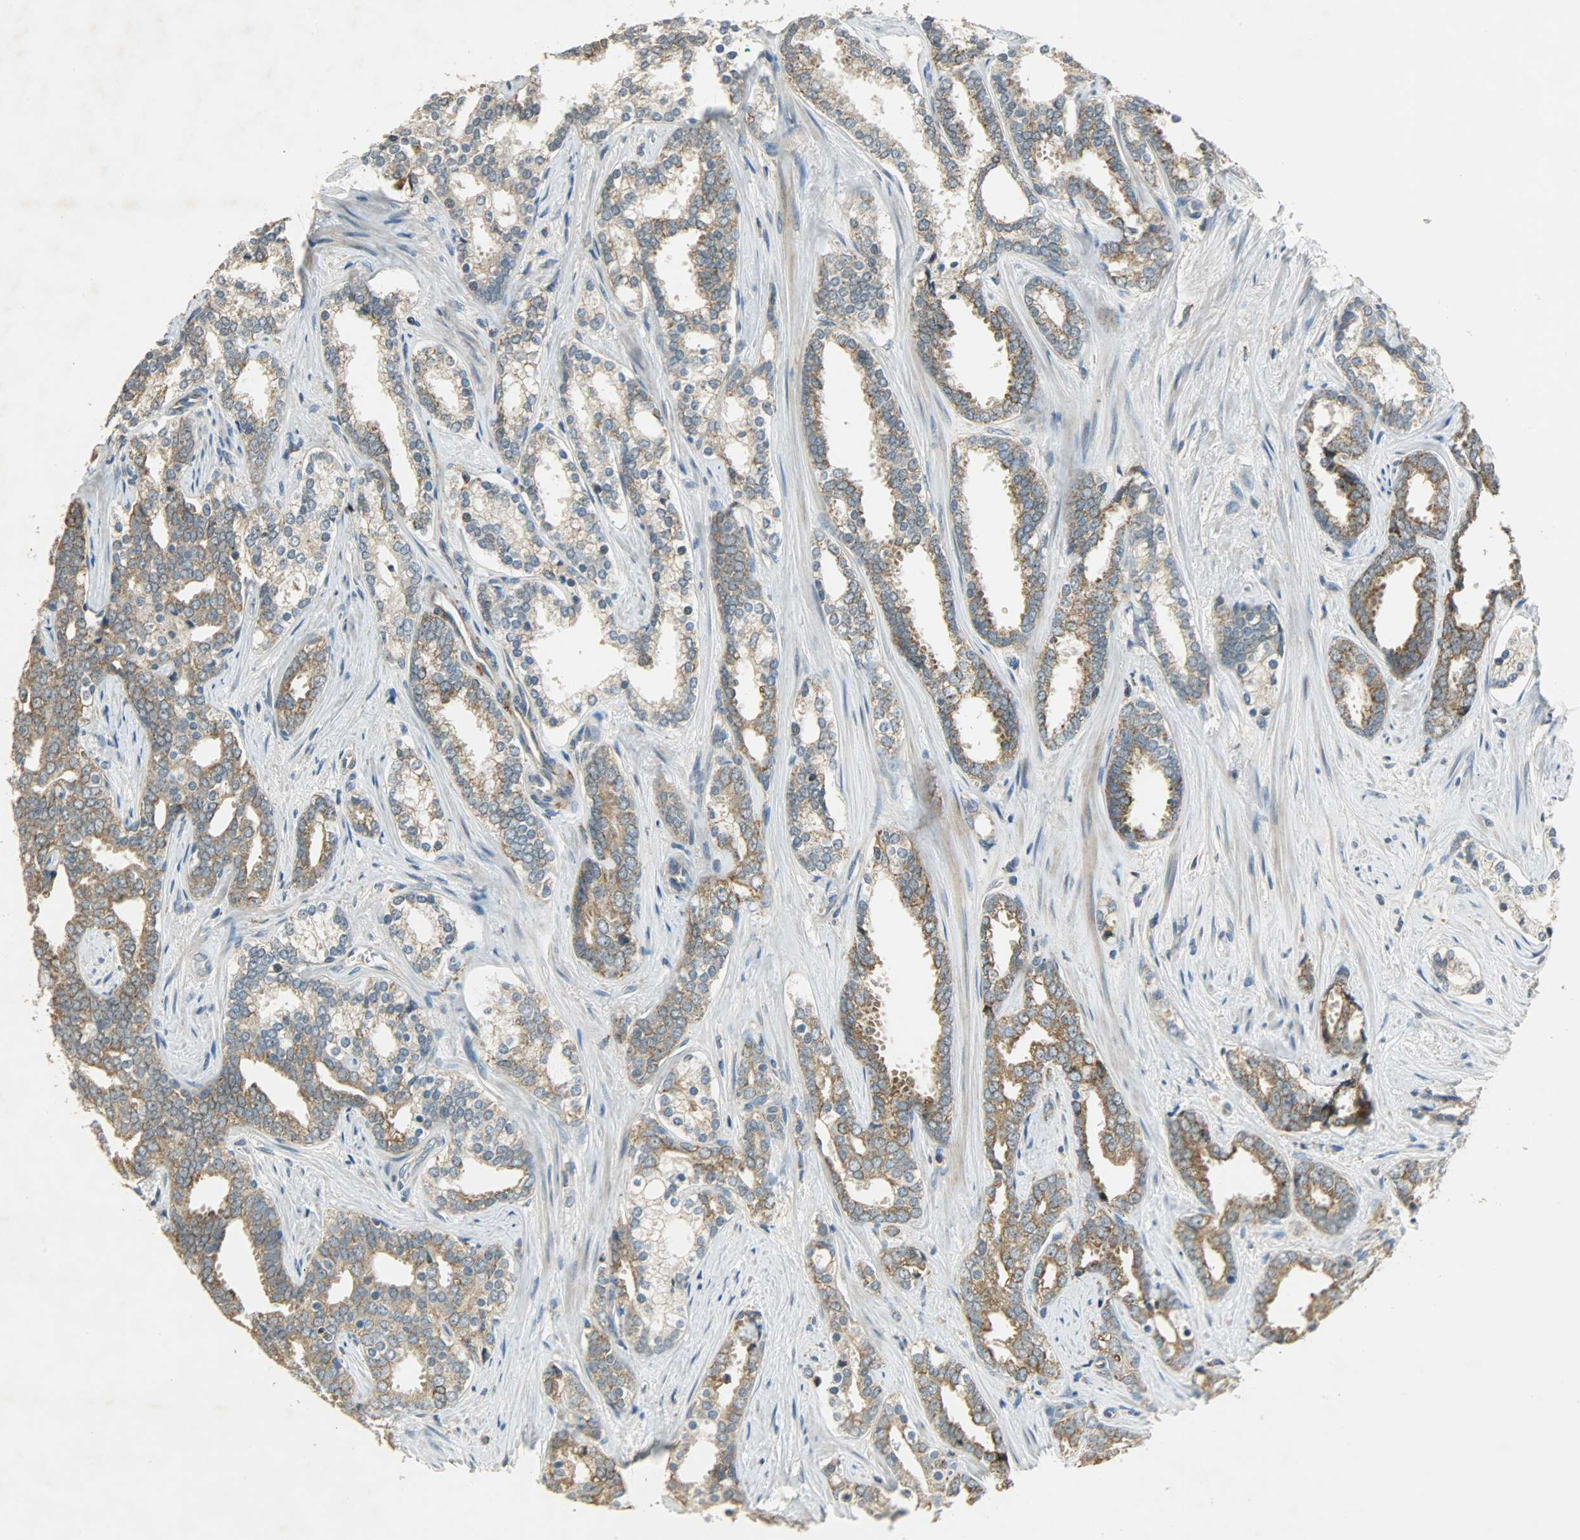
{"staining": {"intensity": "weak", "quantity": ">75%", "location": "cytoplasmic/membranous"}, "tissue": "prostate cancer", "cell_type": "Tumor cells", "image_type": "cancer", "snomed": [{"axis": "morphology", "description": "Adenocarcinoma, High grade"}, {"axis": "topography", "description": "Prostate"}], "caption": "Immunohistochemistry (IHC) histopathology image of neoplastic tissue: human prostate cancer (adenocarcinoma (high-grade)) stained using immunohistochemistry shows low levels of weak protein expression localized specifically in the cytoplasmic/membranous of tumor cells, appearing as a cytoplasmic/membranous brown color.", "gene": "HDHD5", "patient": {"sex": "male", "age": 67}}